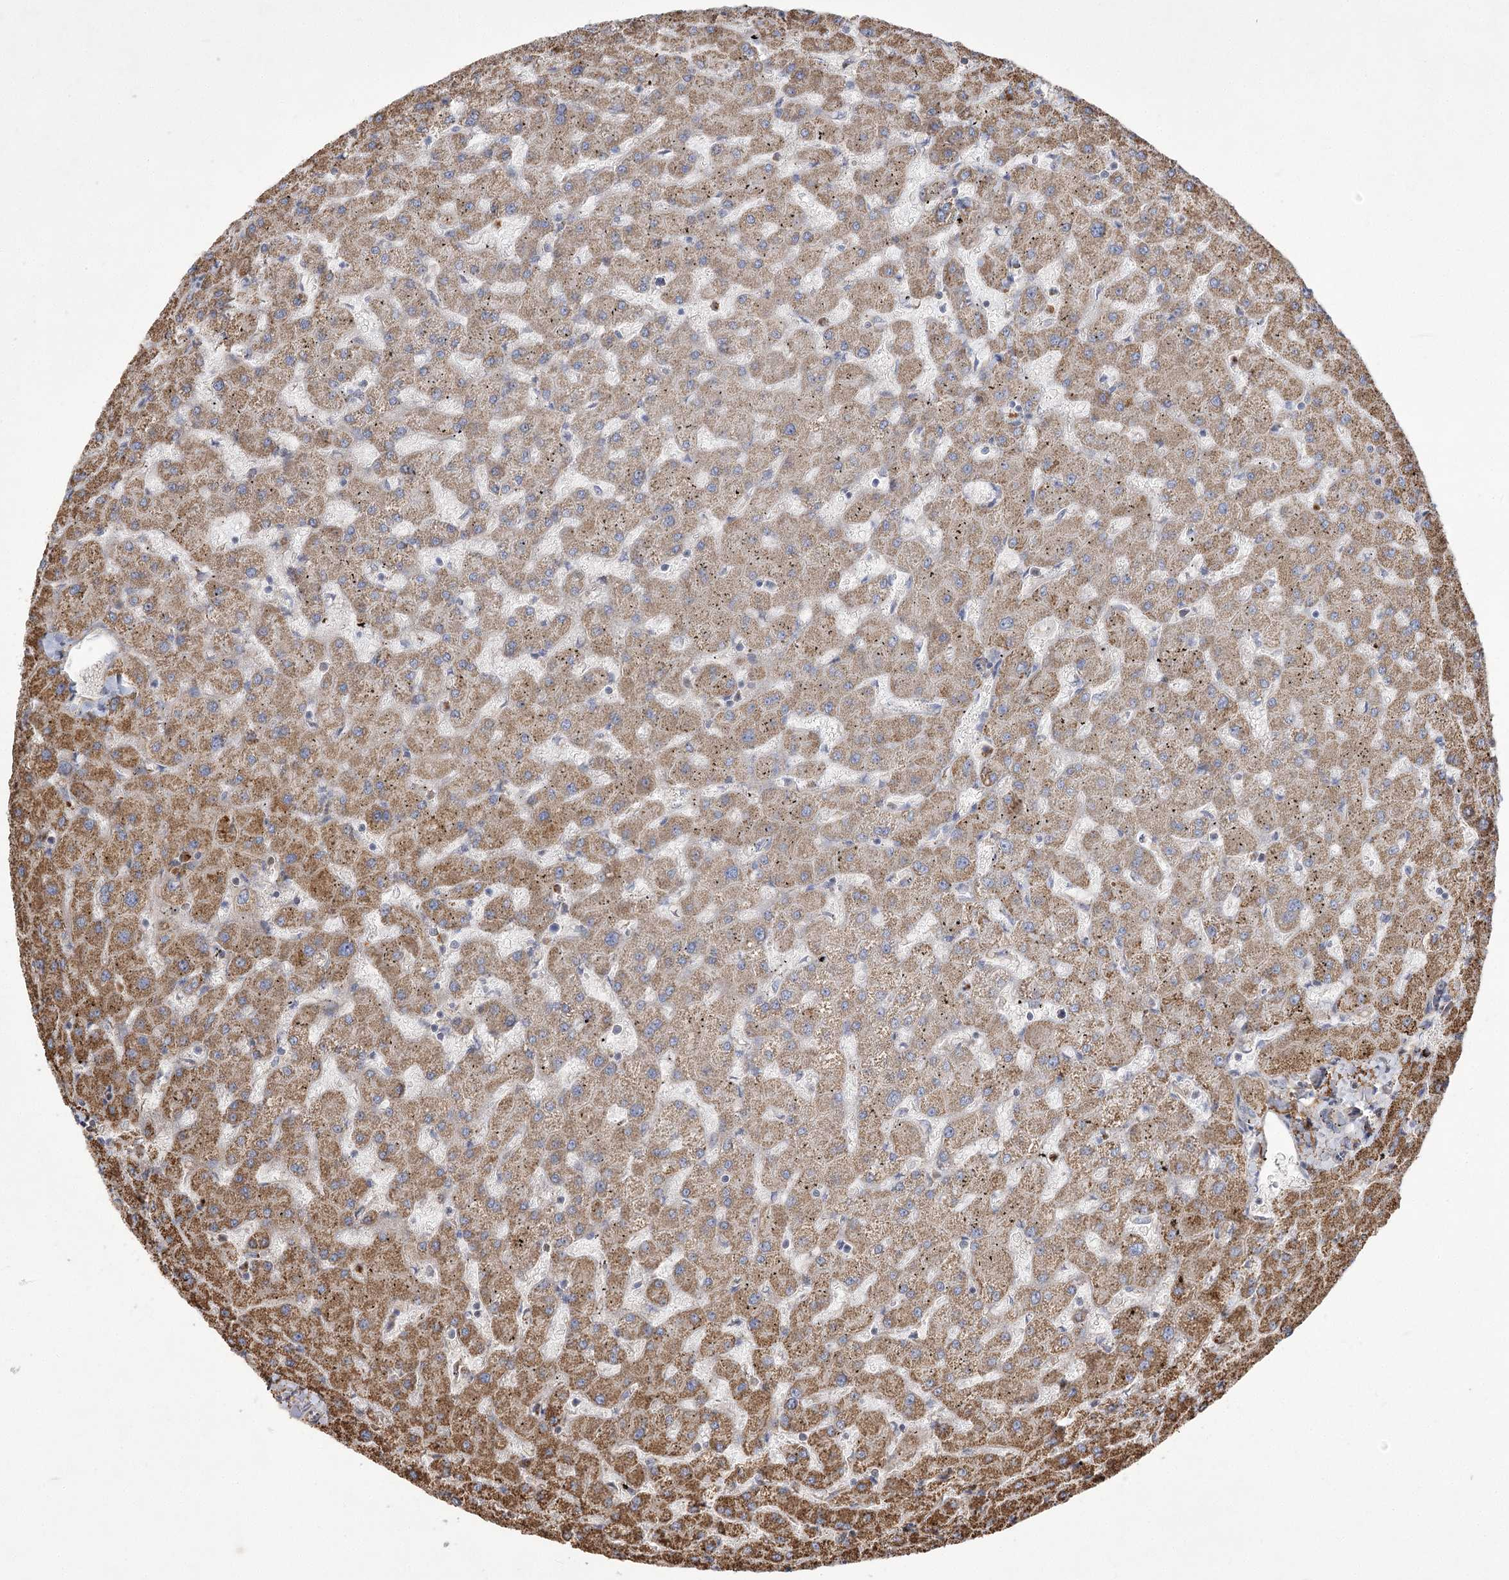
{"staining": {"intensity": "weak", "quantity": "25%-75%", "location": "cytoplasmic/membranous"}, "tissue": "liver", "cell_type": "Cholangiocytes", "image_type": "normal", "snomed": [{"axis": "morphology", "description": "Normal tissue, NOS"}, {"axis": "topography", "description": "Liver"}], "caption": "Brown immunohistochemical staining in benign human liver shows weak cytoplasmic/membranous staining in approximately 25%-75% of cholangiocytes.", "gene": "RNF24", "patient": {"sex": "female", "age": 63}}